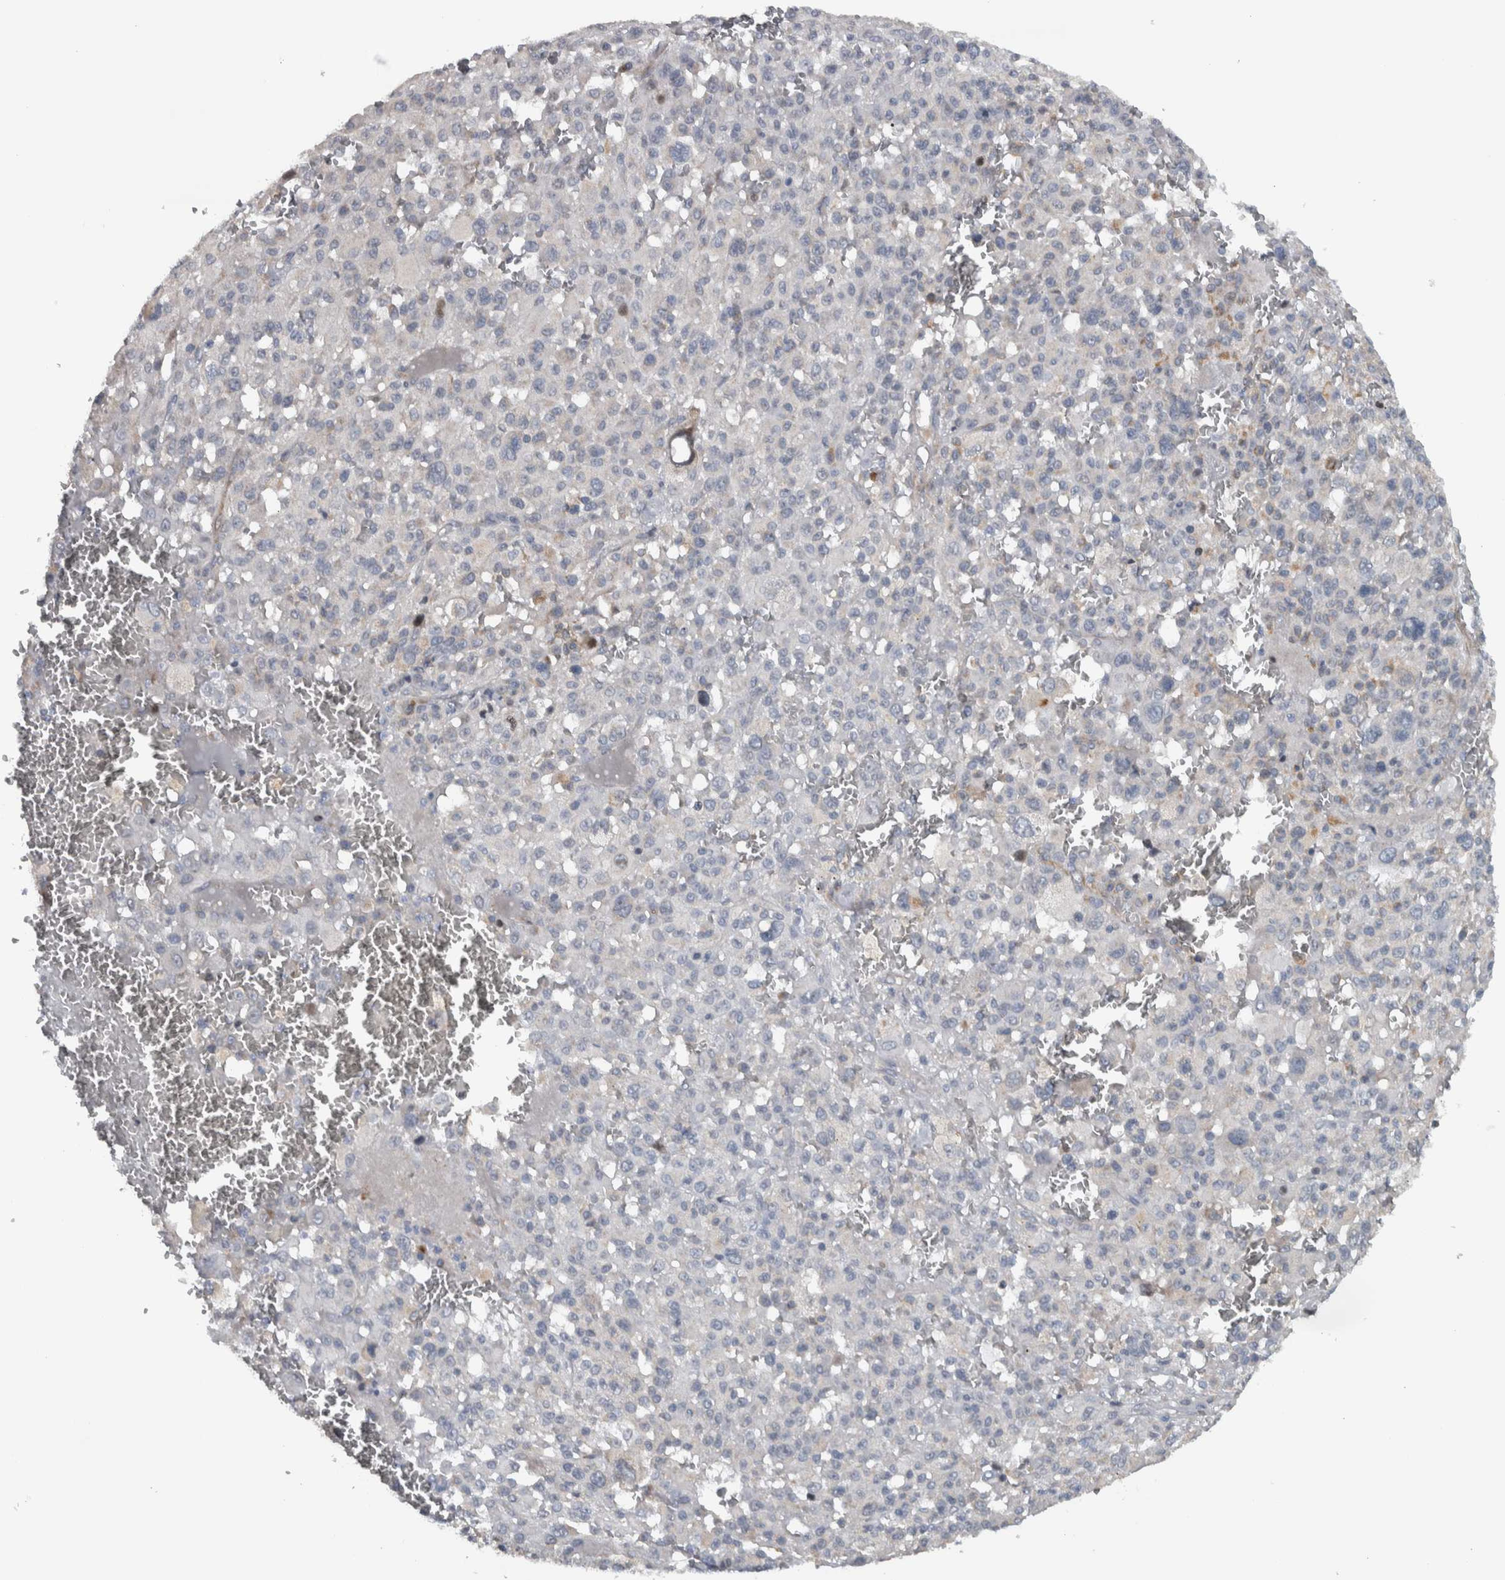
{"staining": {"intensity": "negative", "quantity": "none", "location": "none"}, "tissue": "melanoma", "cell_type": "Tumor cells", "image_type": "cancer", "snomed": [{"axis": "morphology", "description": "Malignant melanoma, Metastatic site"}, {"axis": "topography", "description": "Skin"}], "caption": "Micrograph shows no significant protein staining in tumor cells of melanoma. (Immunohistochemistry (ihc), brightfield microscopy, high magnification).", "gene": "BAIAP2L1", "patient": {"sex": "female", "age": 74}}